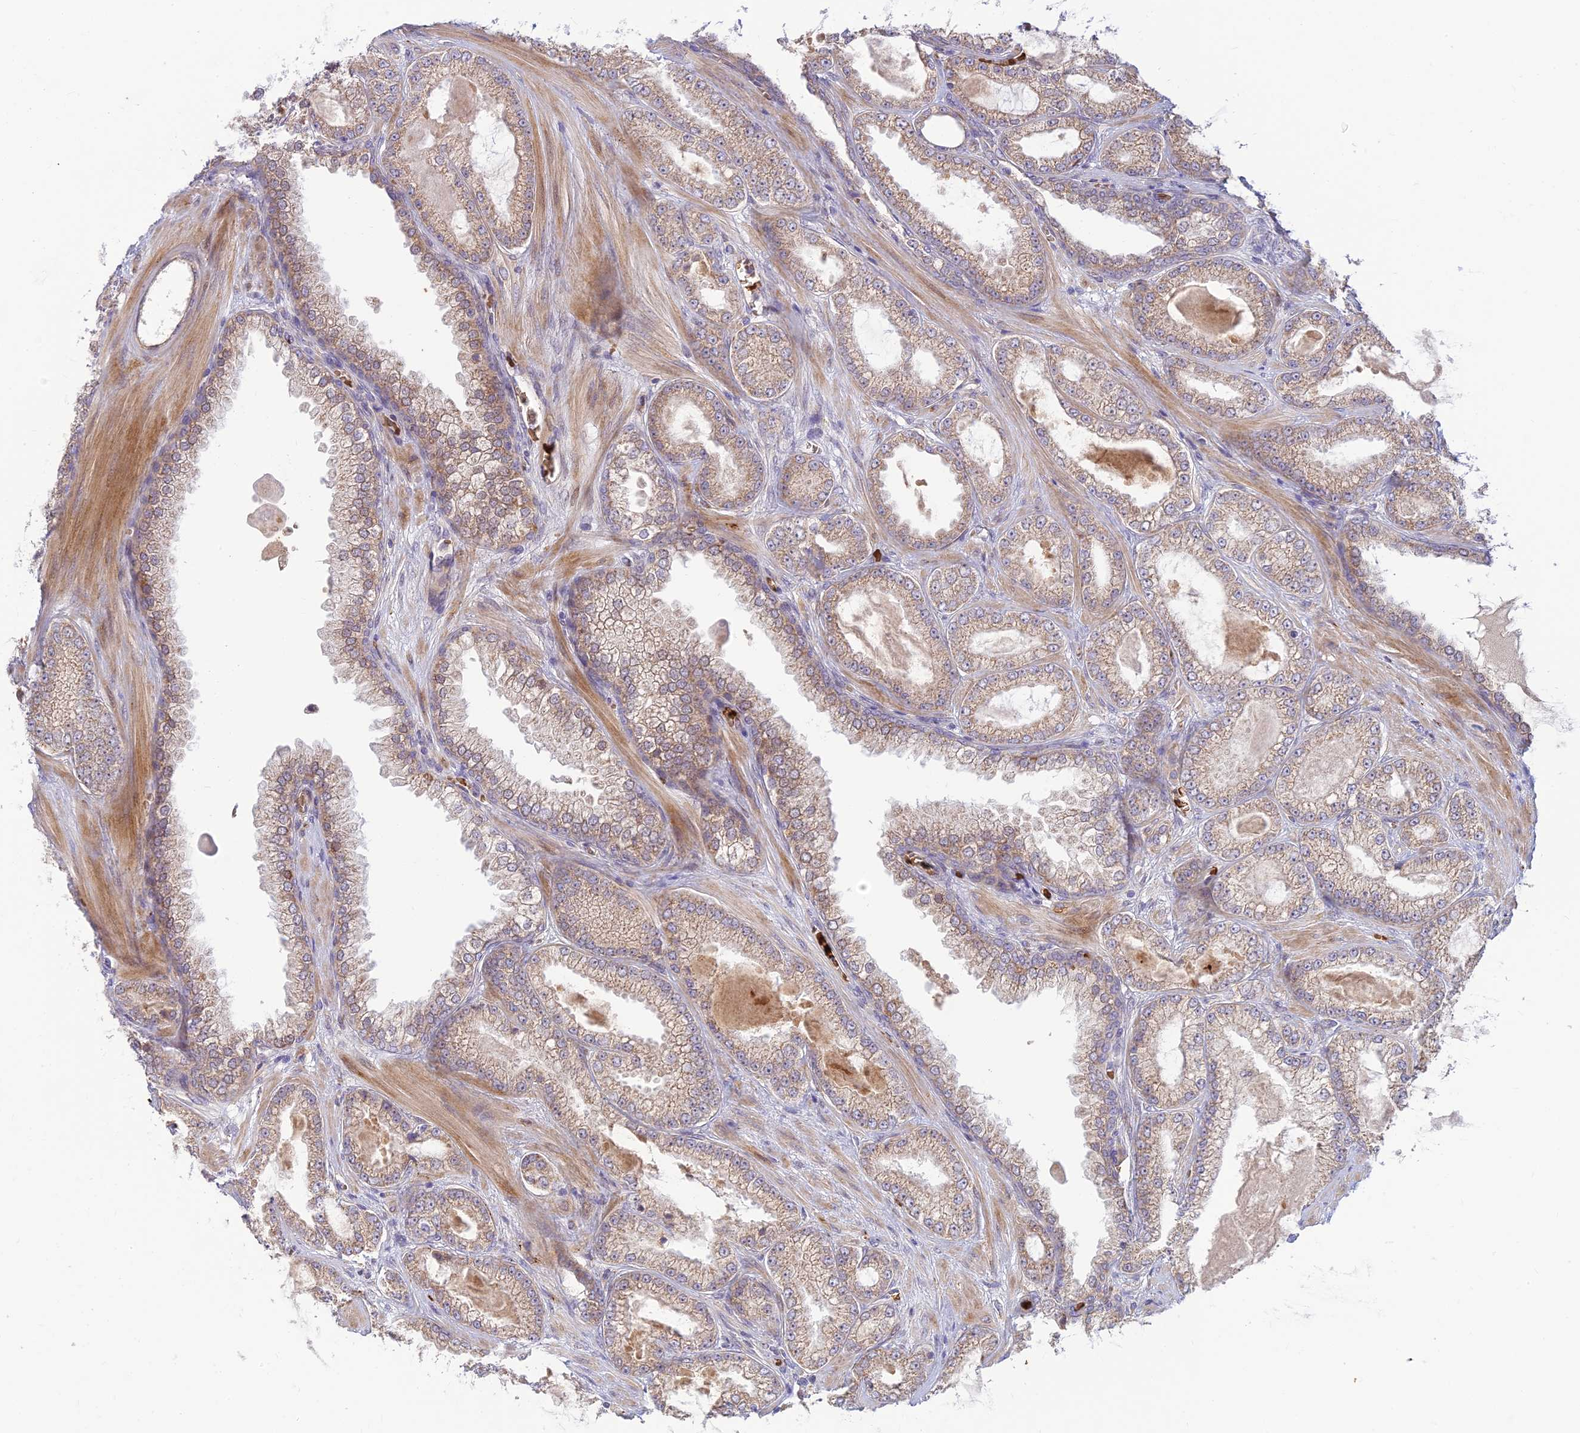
{"staining": {"intensity": "moderate", "quantity": "25%-75%", "location": "cytoplasmic/membranous"}, "tissue": "prostate cancer", "cell_type": "Tumor cells", "image_type": "cancer", "snomed": [{"axis": "morphology", "description": "Adenocarcinoma, Low grade"}, {"axis": "topography", "description": "Prostate"}], "caption": "Prostate cancer stained with a protein marker displays moderate staining in tumor cells.", "gene": "UFSP2", "patient": {"sex": "male", "age": 57}}